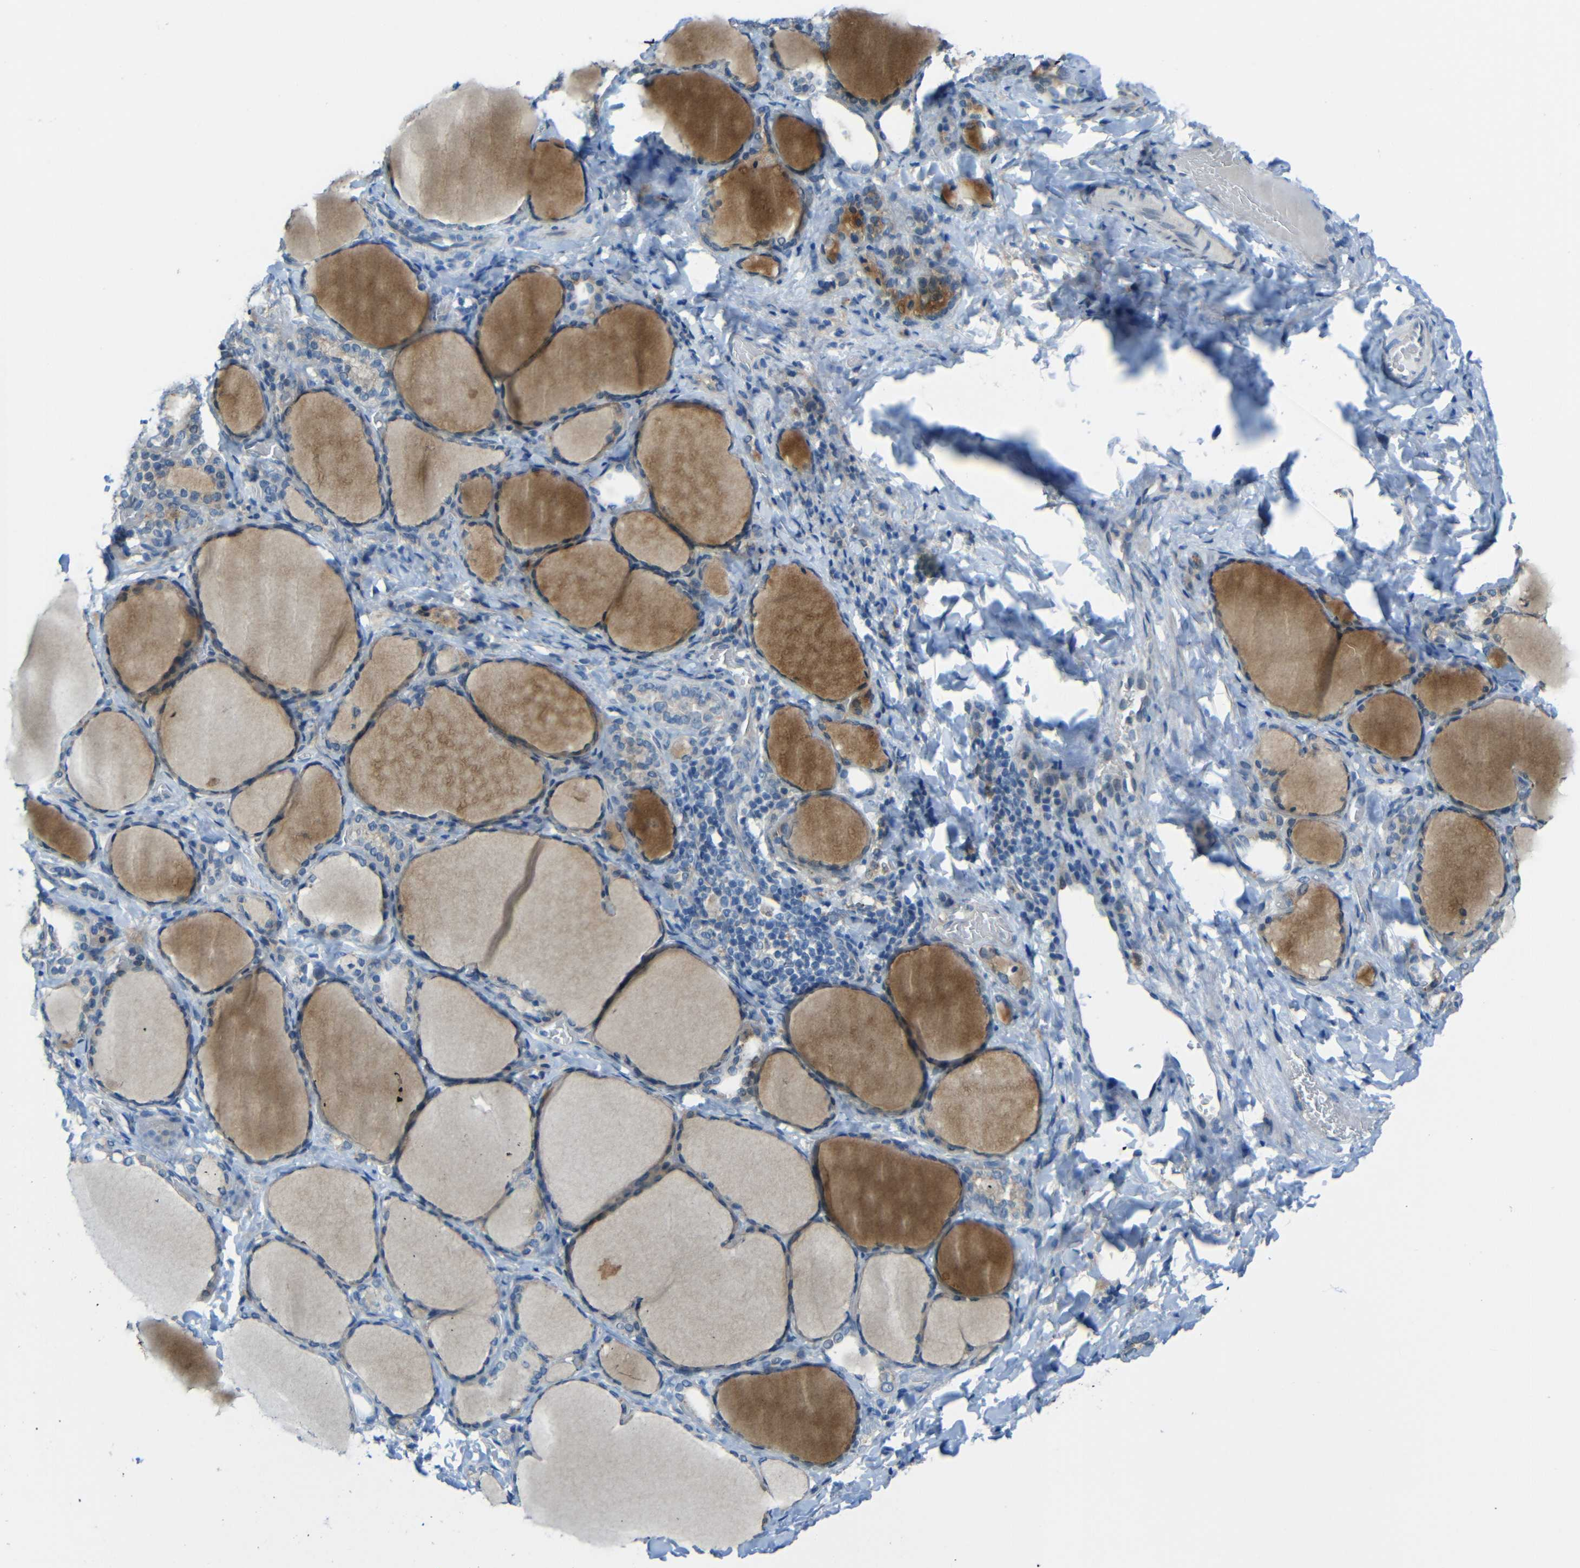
{"staining": {"intensity": "moderate", "quantity": "<25%", "location": "cytoplasmic/membranous"}, "tissue": "thyroid gland", "cell_type": "Glandular cells", "image_type": "normal", "snomed": [{"axis": "morphology", "description": "Normal tissue, NOS"}, {"axis": "morphology", "description": "Papillary adenocarcinoma, NOS"}, {"axis": "topography", "description": "Thyroid gland"}], "caption": "Protein staining shows moderate cytoplasmic/membranous staining in about <25% of glandular cells in normal thyroid gland. The staining was performed using DAB, with brown indicating positive protein expression. Nuclei are stained blue with hematoxylin.", "gene": "ANKRD22", "patient": {"sex": "female", "age": 30}}